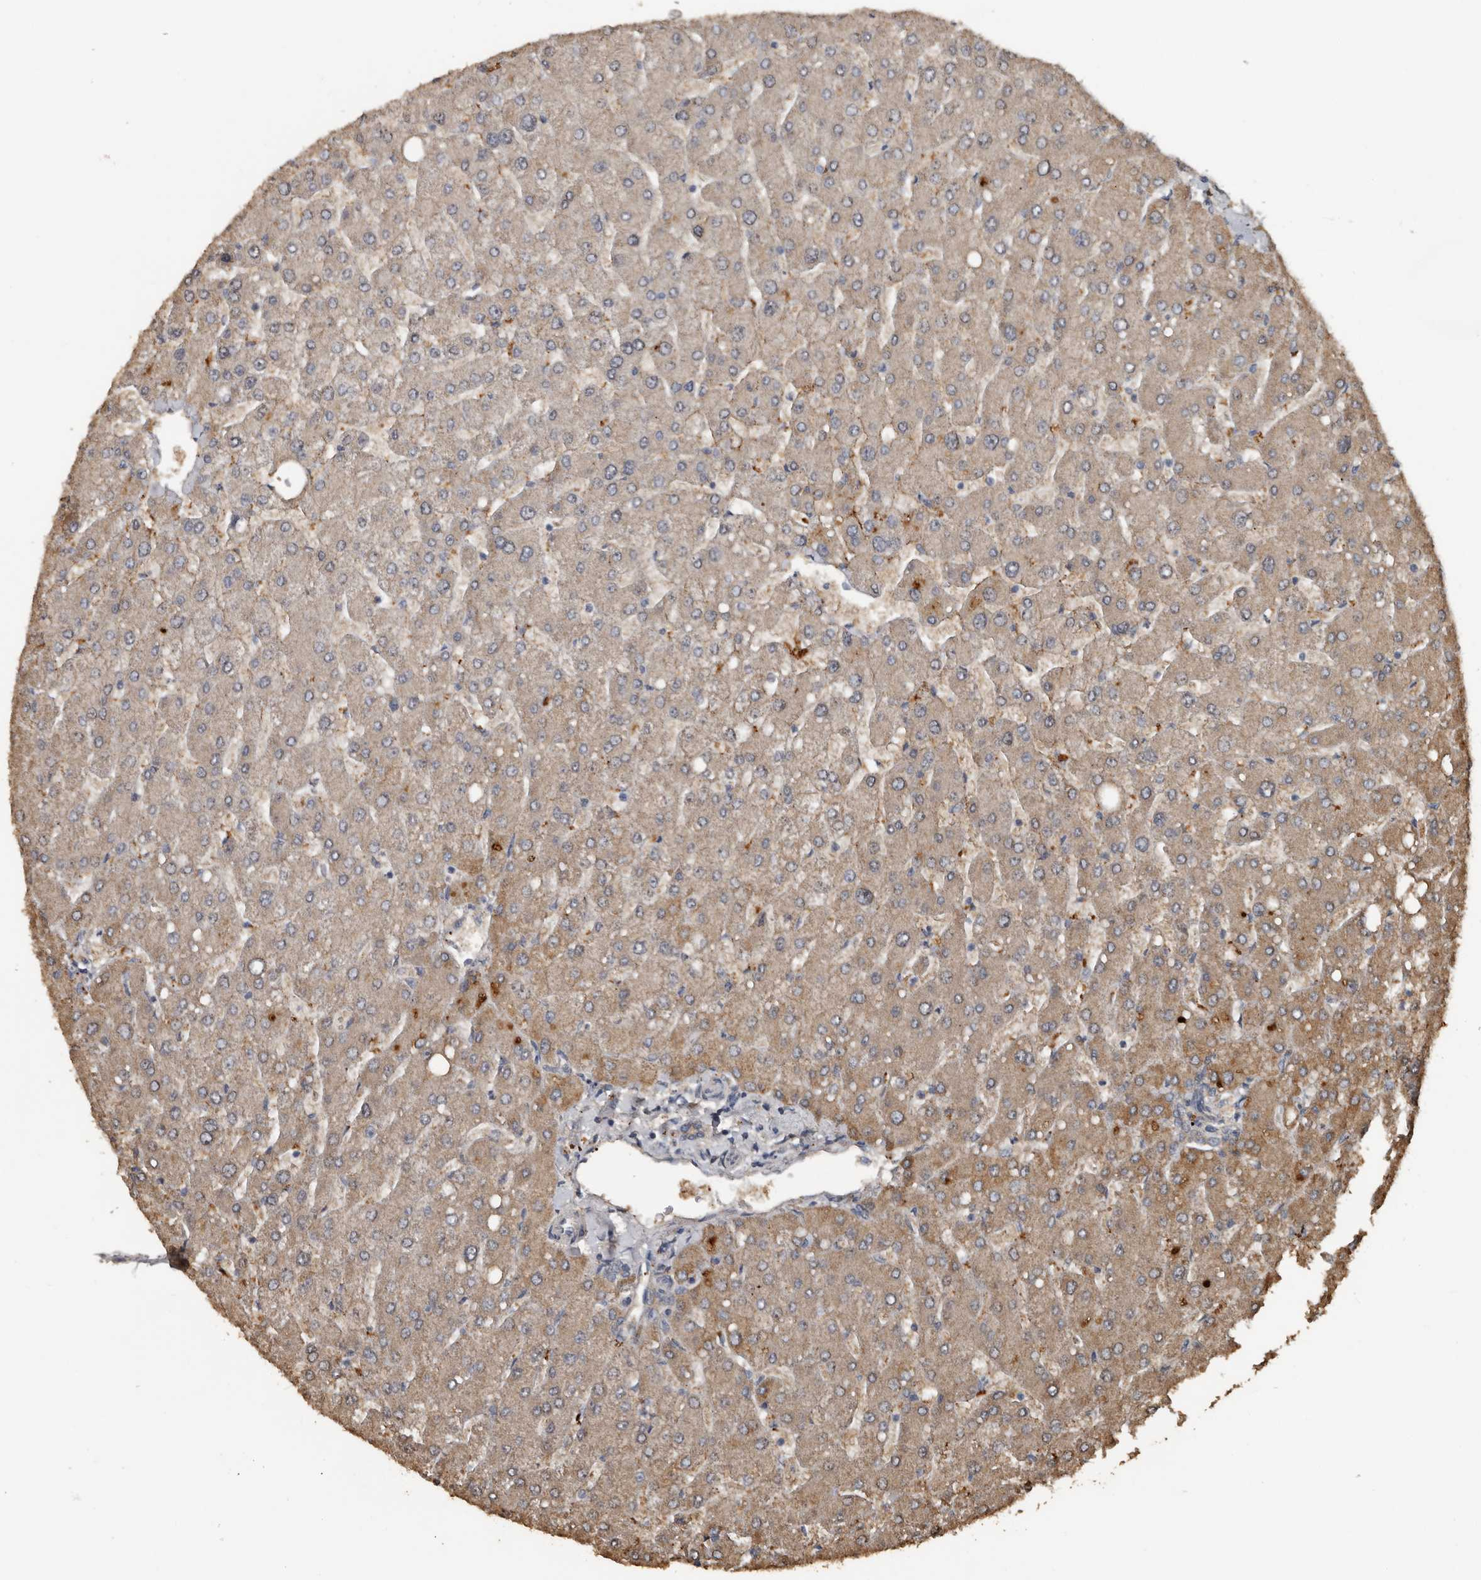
{"staining": {"intensity": "weak", "quantity": "<25%", "location": "cytoplasmic/membranous"}, "tissue": "liver", "cell_type": "Cholangiocytes", "image_type": "normal", "snomed": [{"axis": "morphology", "description": "Normal tissue, NOS"}, {"axis": "topography", "description": "Liver"}], "caption": "There is no significant positivity in cholangiocytes of liver. The staining was performed using DAB to visualize the protein expression in brown, while the nuclei were stained in blue with hematoxylin (Magnification: 20x).", "gene": "HYAL4", "patient": {"sex": "male", "age": 55}}